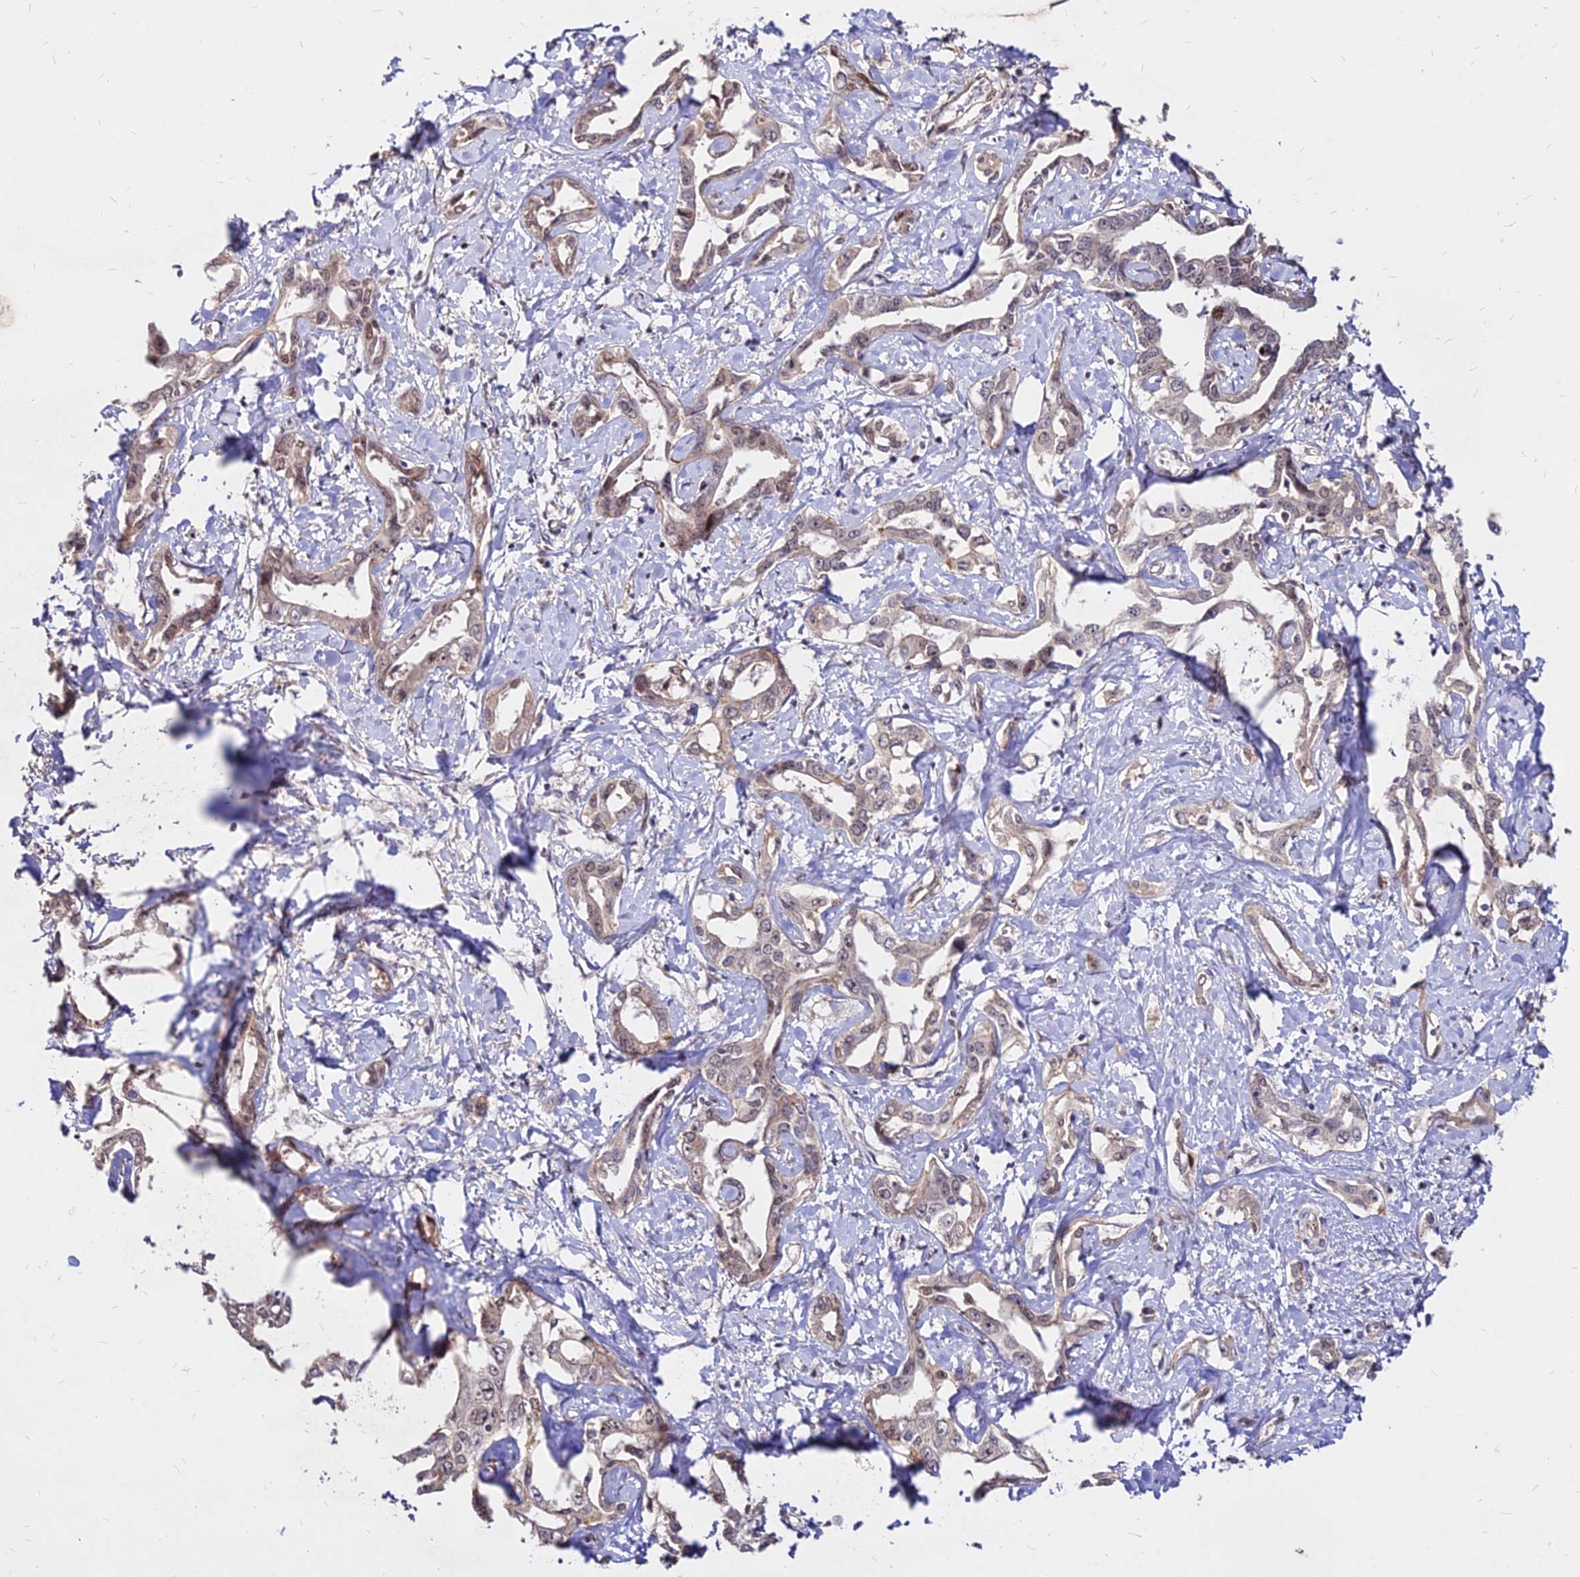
{"staining": {"intensity": "weak", "quantity": ">75%", "location": "cytoplasmic/membranous,nuclear"}, "tissue": "liver cancer", "cell_type": "Tumor cells", "image_type": "cancer", "snomed": [{"axis": "morphology", "description": "Cholangiocarcinoma"}, {"axis": "topography", "description": "Liver"}], "caption": "The photomicrograph shows staining of liver cancer, revealing weak cytoplasmic/membranous and nuclear protein positivity (brown color) within tumor cells.", "gene": "C11orf68", "patient": {"sex": "male", "age": 59}}